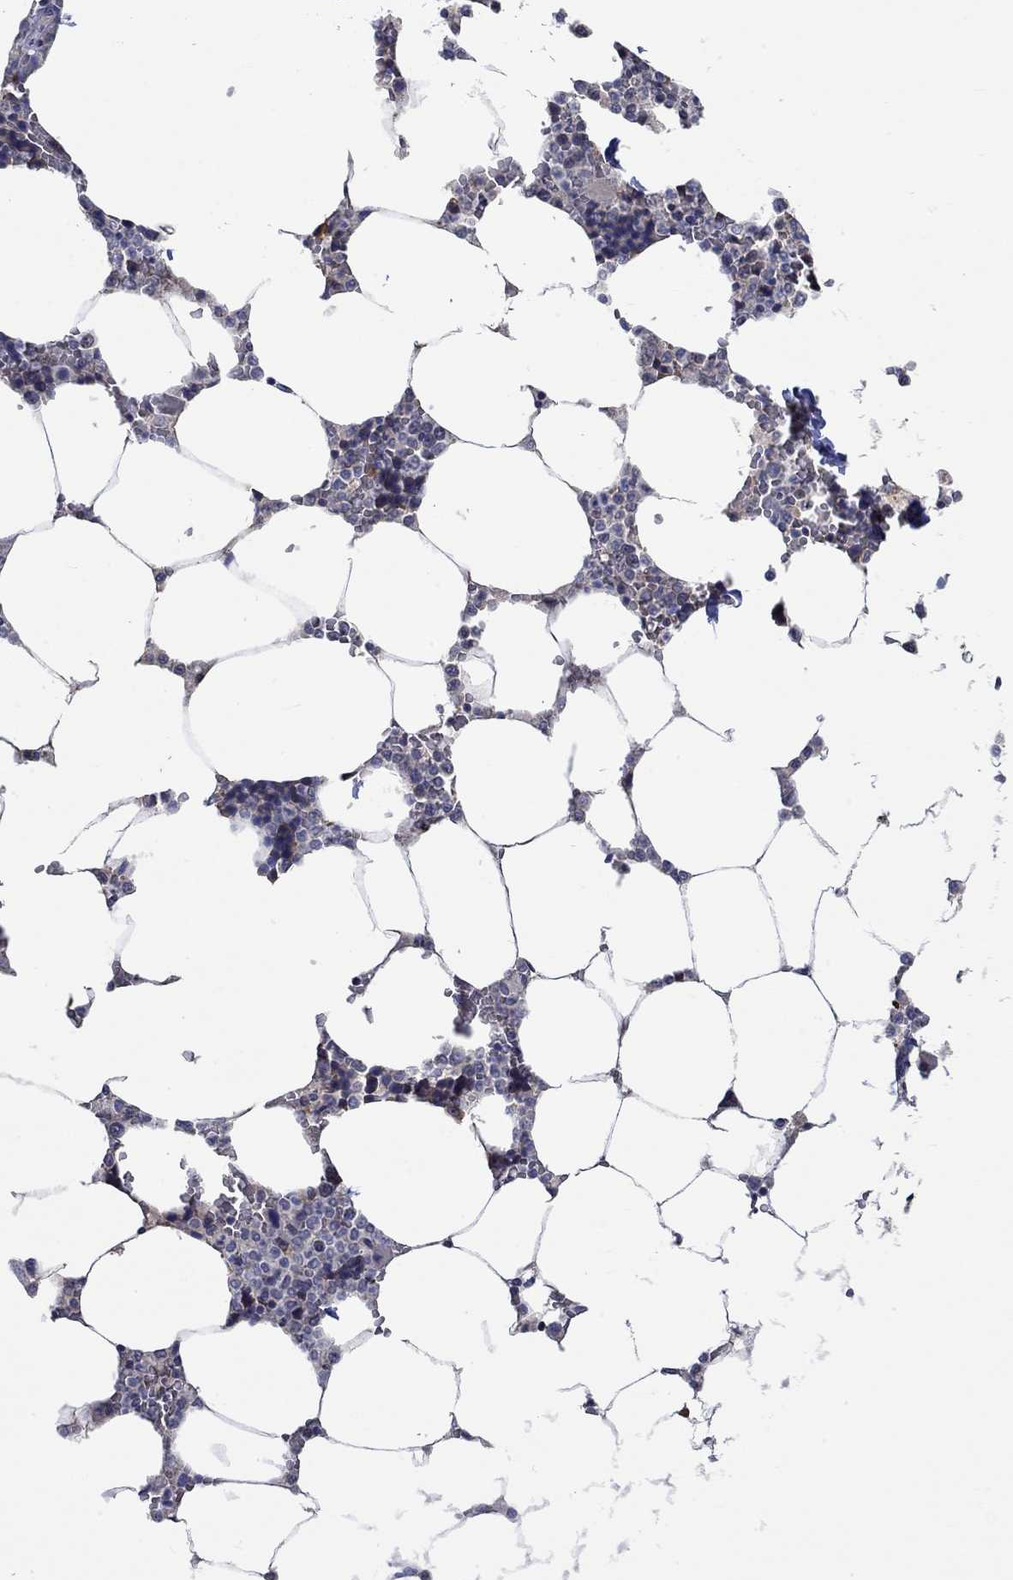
{"staining": {"intensity": "strong", "quantity": "<25%", "location": "cytoplasmic/membranous"}, "tissue": "bone marrow", "cell_type": "Hematopoietic cells", "image_type": "normal", "snomed": [{"axis": "morphology", "description": "Normal tissue, NOS"}, {"axis": "topography", "description": "Bone marrow"}], "caption": "Protein staining of unremarkable bone marrow shows strong cytoplasmic/membranous expression in approximately <25% of hematopoietic cells. The staining is performed using DAB (3,3'-diaminobenzidine) brown chromogen to label protein expression. The nuclei are counter-stained blue using hematoxylin.", "gene": "WASF1", "patient": {"sex": "male", "age": 63}}